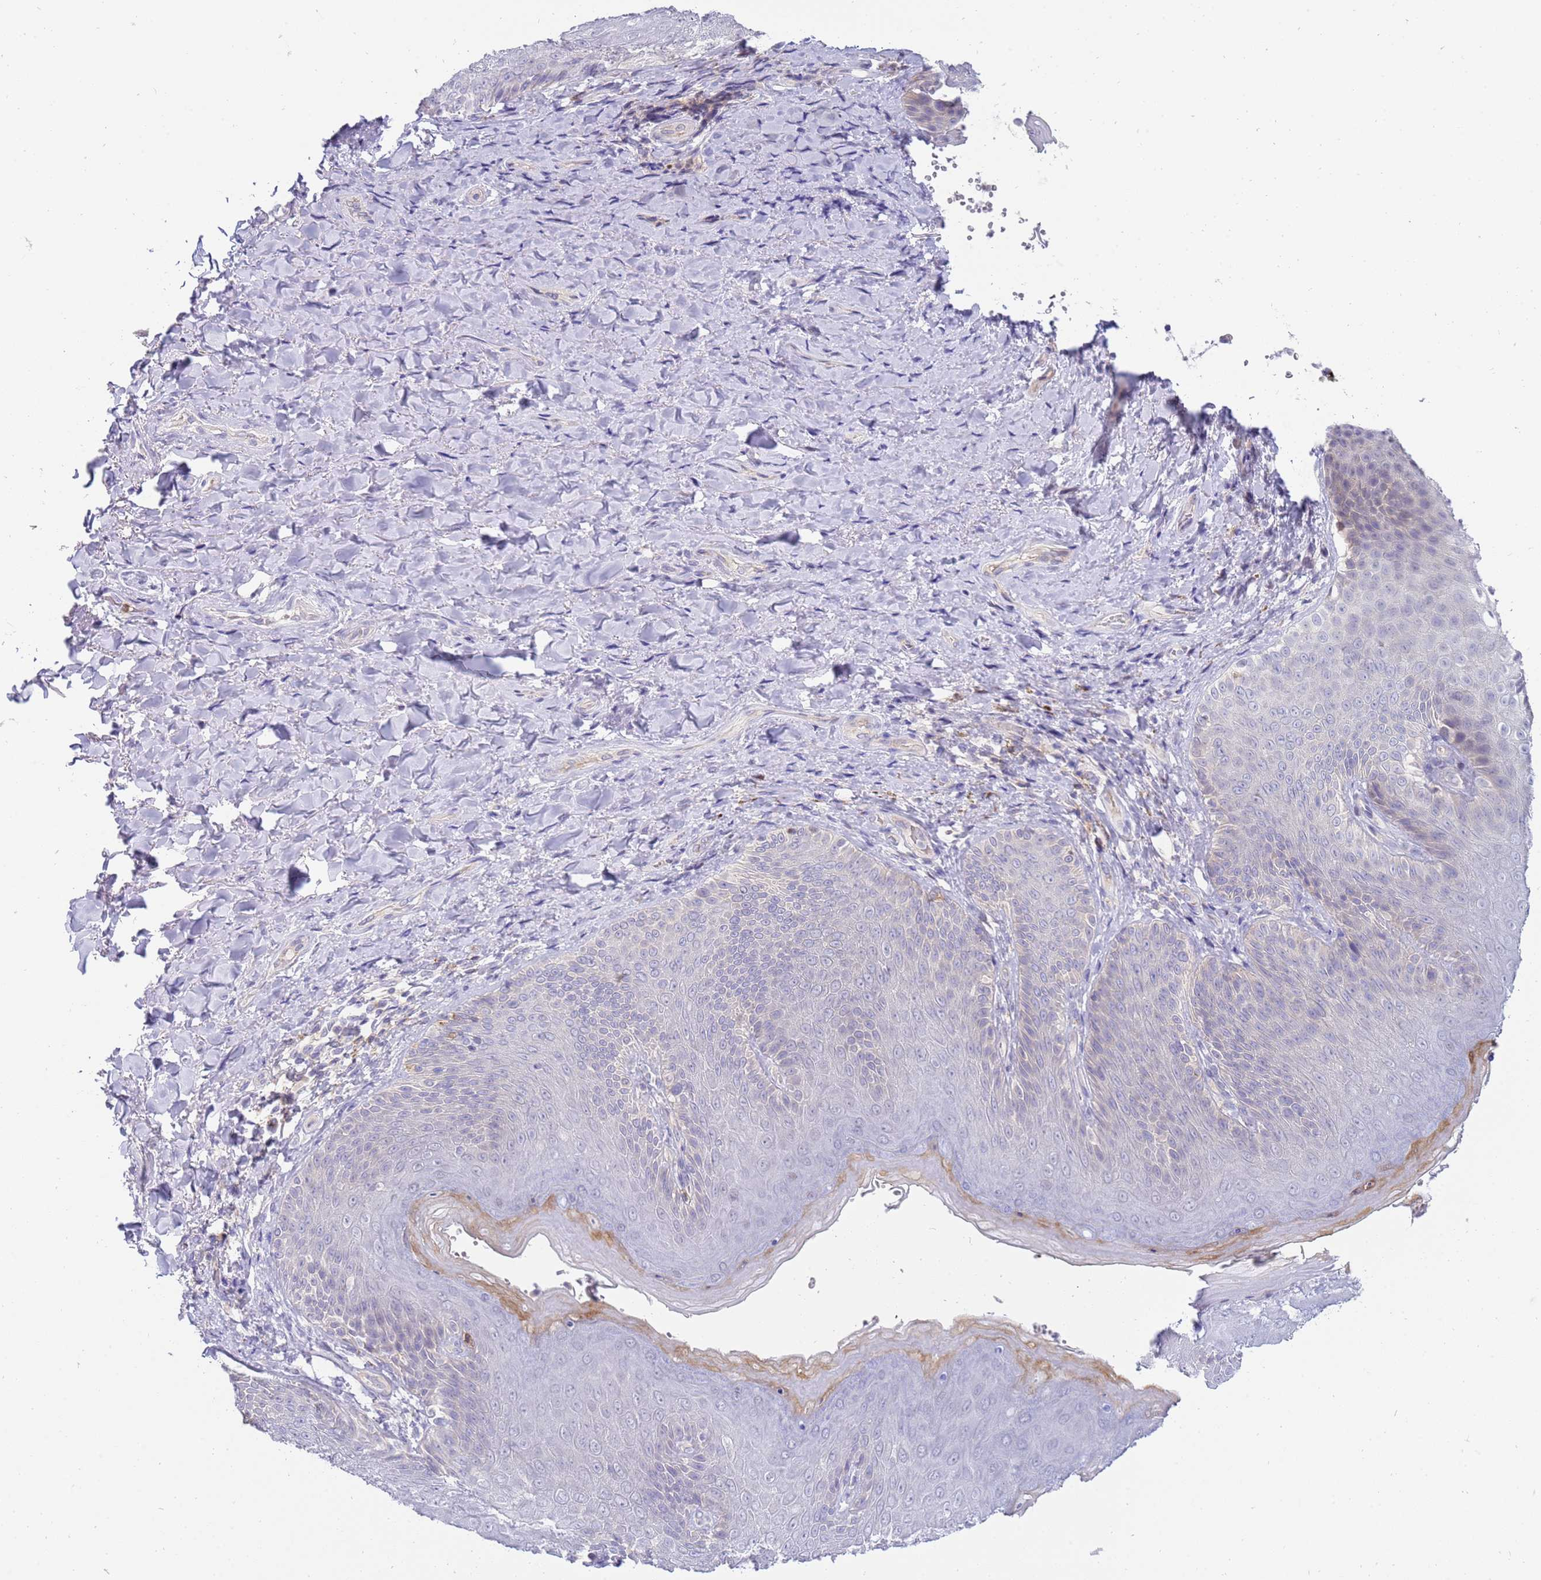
{"staining": {"intensity": "negative", "quantity": "none", "location": "none"}, "tissue": "skin", "cell_type": "Epidermal cells", "image_type": "normal", "snomed": [{"axis": "morphology", "description": "Normal tissue, NOS"}, {"axis": "topography", "description": "Anal"}], "caption": "Immunohistochemical staining of normal human skin demonstrates no significant positivity in epidermal cells.", "gene": "STK25", "patient": {"sex": "female", "age": 89}}